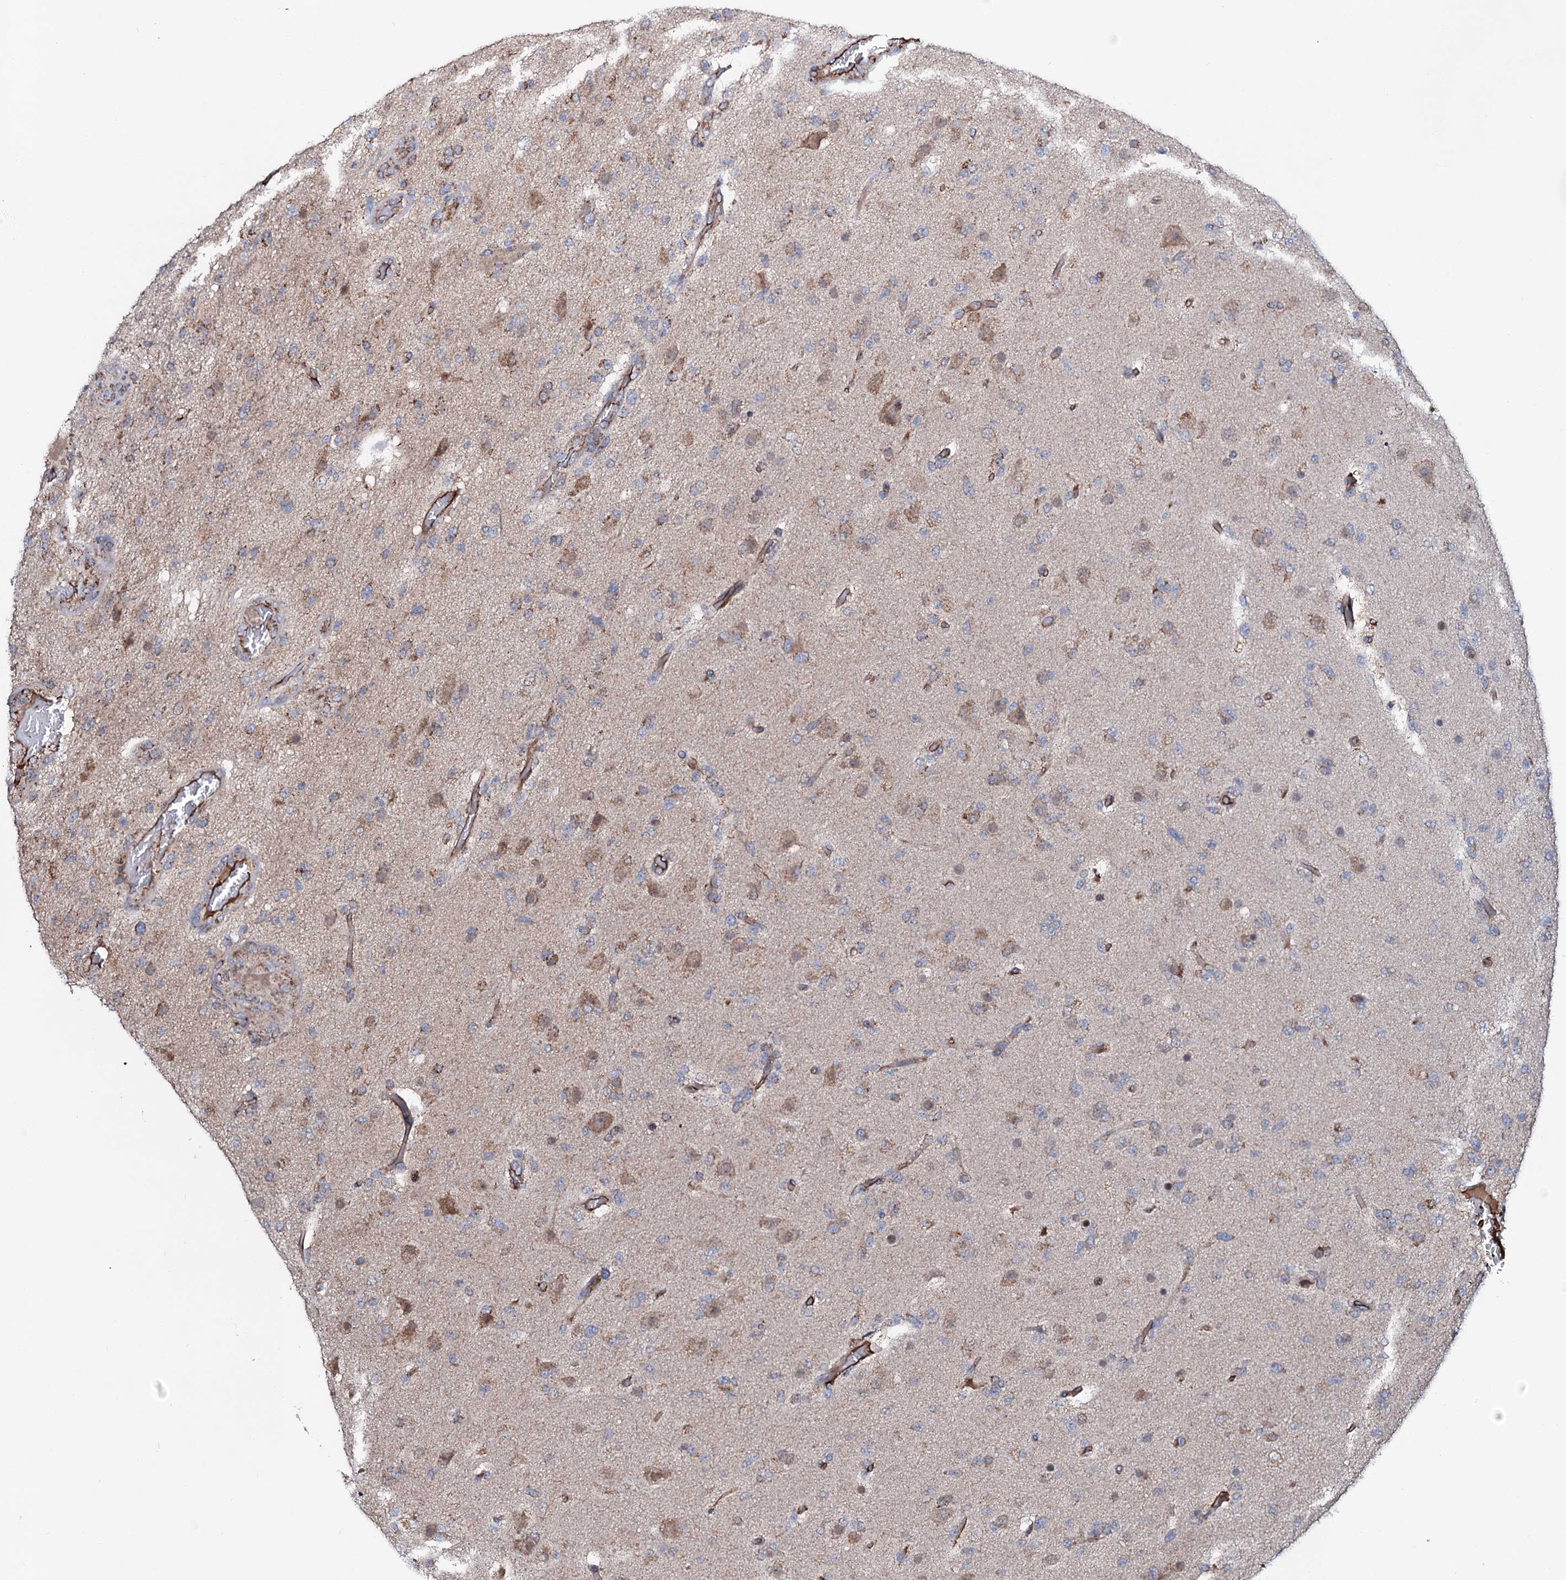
{"staining": {"intensity": "moderate", "quantity": "25%-75%", "location": "cytoplasmic/membranous"}, "tissue": "glioma", "cell_type": "Tumor cells", "image_type": "cancer", "snomed": [{"axis": "morphology", "description": "Glioma, malignant, High grade"}, {"axis": "topography", "description": "Brain"}], "caption": "IHC of human malignant glioma (high-grade) reveals medium levels of moderate cytoplasmic/membranous positivity in about 25%-75% of tumor cells. The staining is performed using DAB brown chromogen to label protein expression. The nuclei are counter-stained blue using hematoxylin.", "gene": "PPP1R3D", "patient": {"sex": "female", "age": 74}}